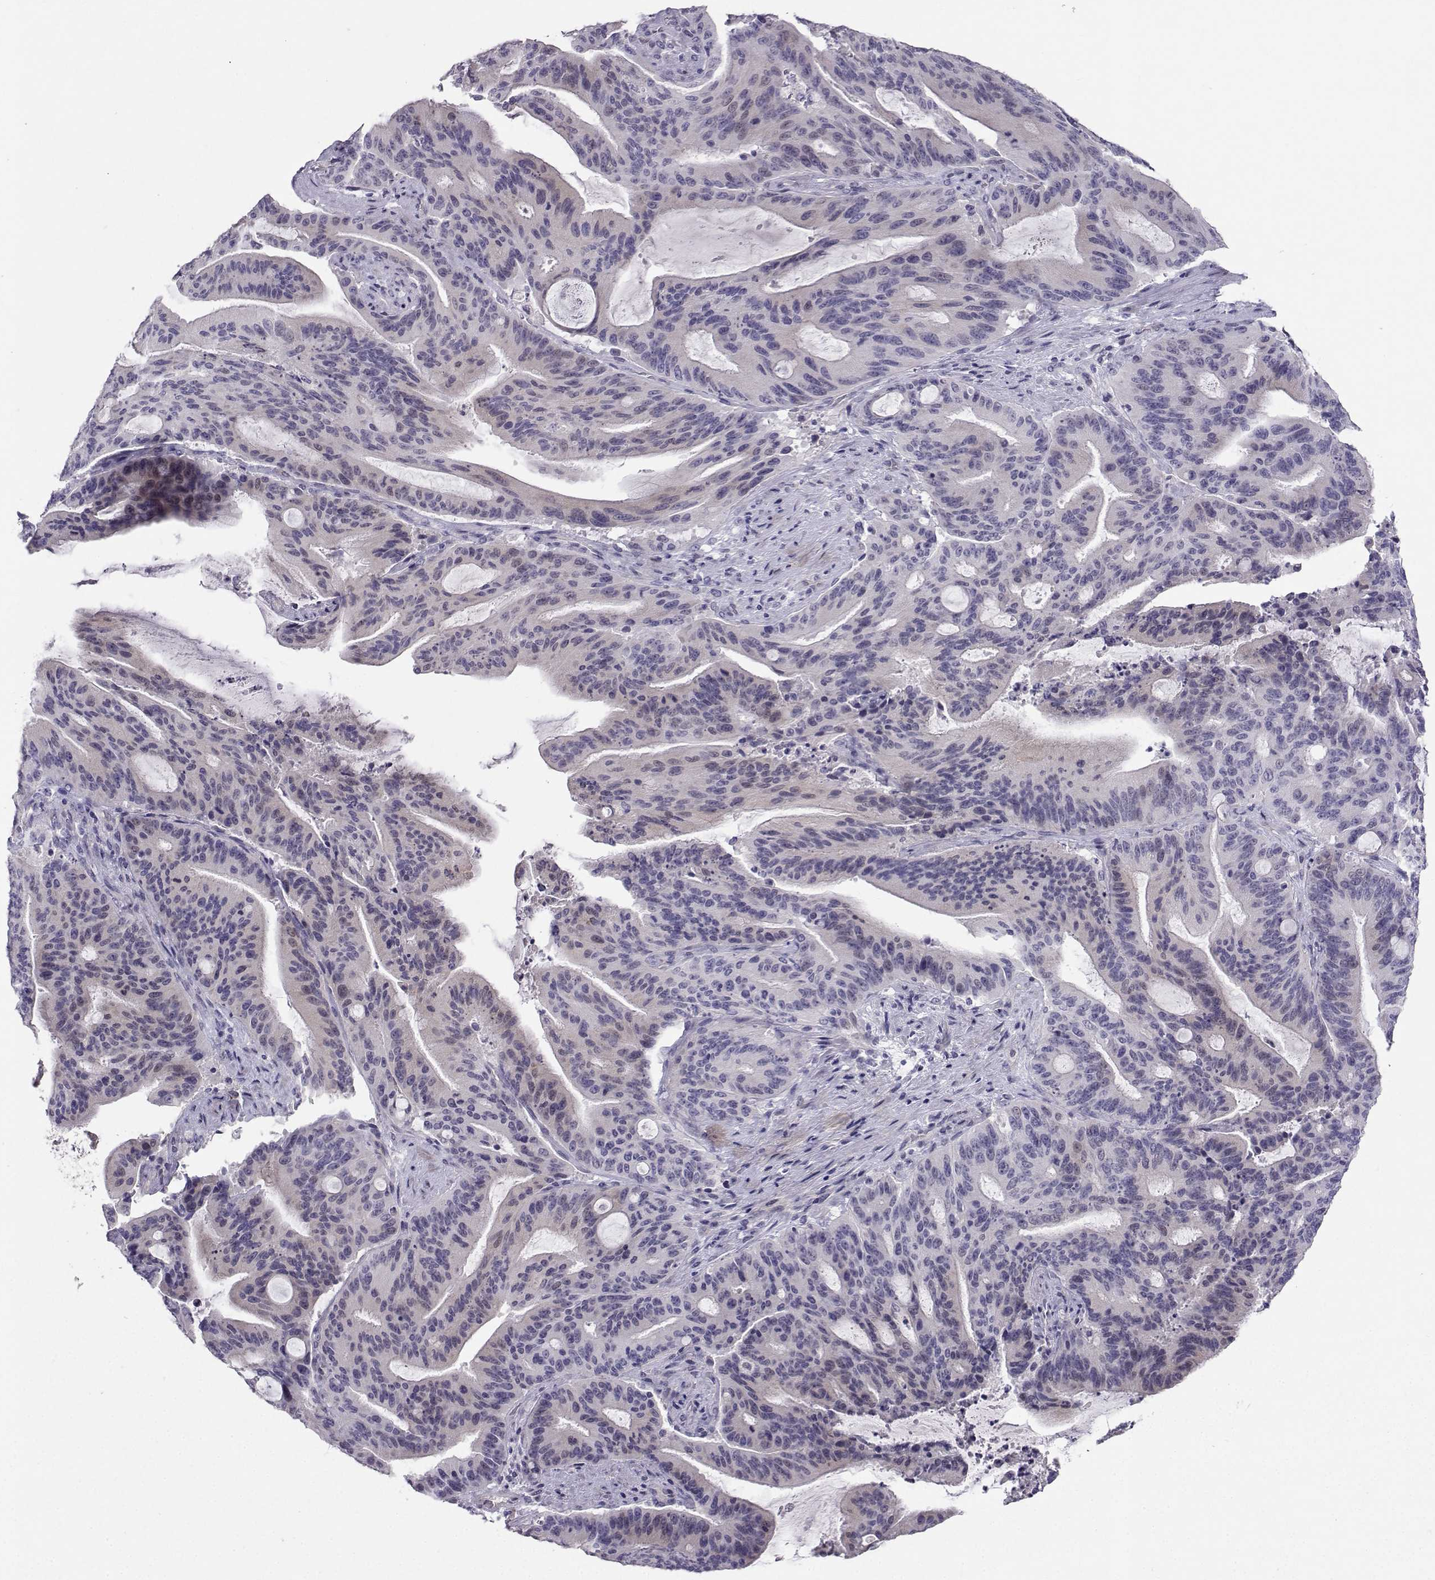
{"staining": {"intensity": "weak", "quantity": "<25%", "location": "cytoplasmic/membranous"}, "tissue": "liver cancer", "cell_type": "Tumor cells", "image_type": "cancer", "snomed": [{"axis": "morphology", "description": "Cholangiocarcinoma"}, {"axis": "topography", "description": "Liver"}], "caption": "A micrograph of human liver cholangiocarcinoma is negative for staining in tumor cells.", "gene": "CARTPT", "patient": {"sex": "female", "age": 73}}